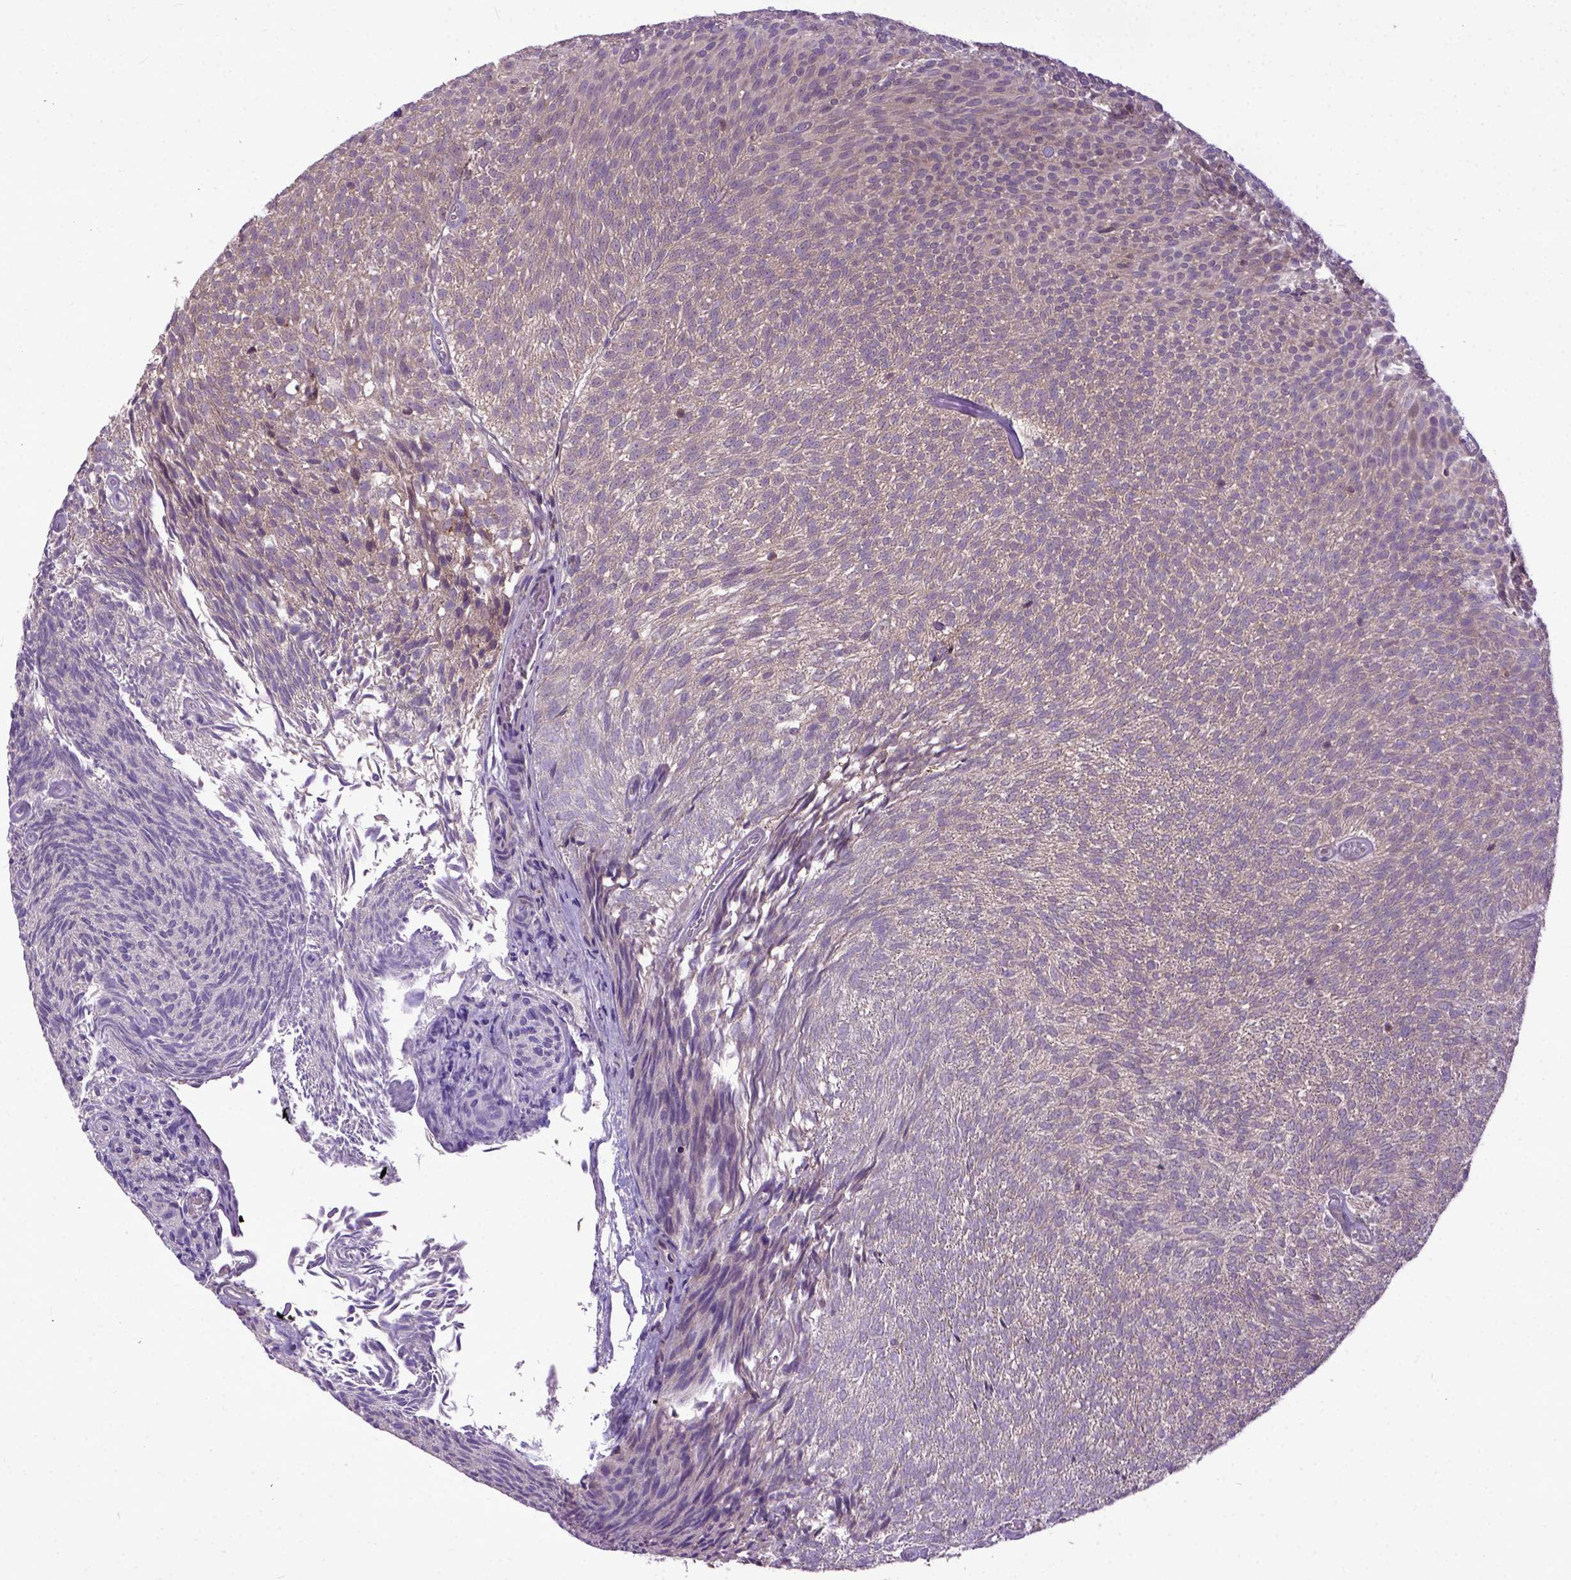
{"staining": {"intensity": "negative", "quantity": "none", "location": "none"}, "tissue": "urothelial cancer", "cell_type": "Tumor cells", "image_type": "cancer", "snomed": [{"axis": "morphology", "description": "Urothelial carcinoma, Low grade"}, {"axis": "topography", "description": "Urinary bladder"}], "caption": "This is a micrograph of immunohistochemistry (IHC) staining of low-grade urothelial carcinoma, which shows no positivity in tumor cells.", "gene": "CPNE1", "patient": {"sex": "male", "age": 77}}